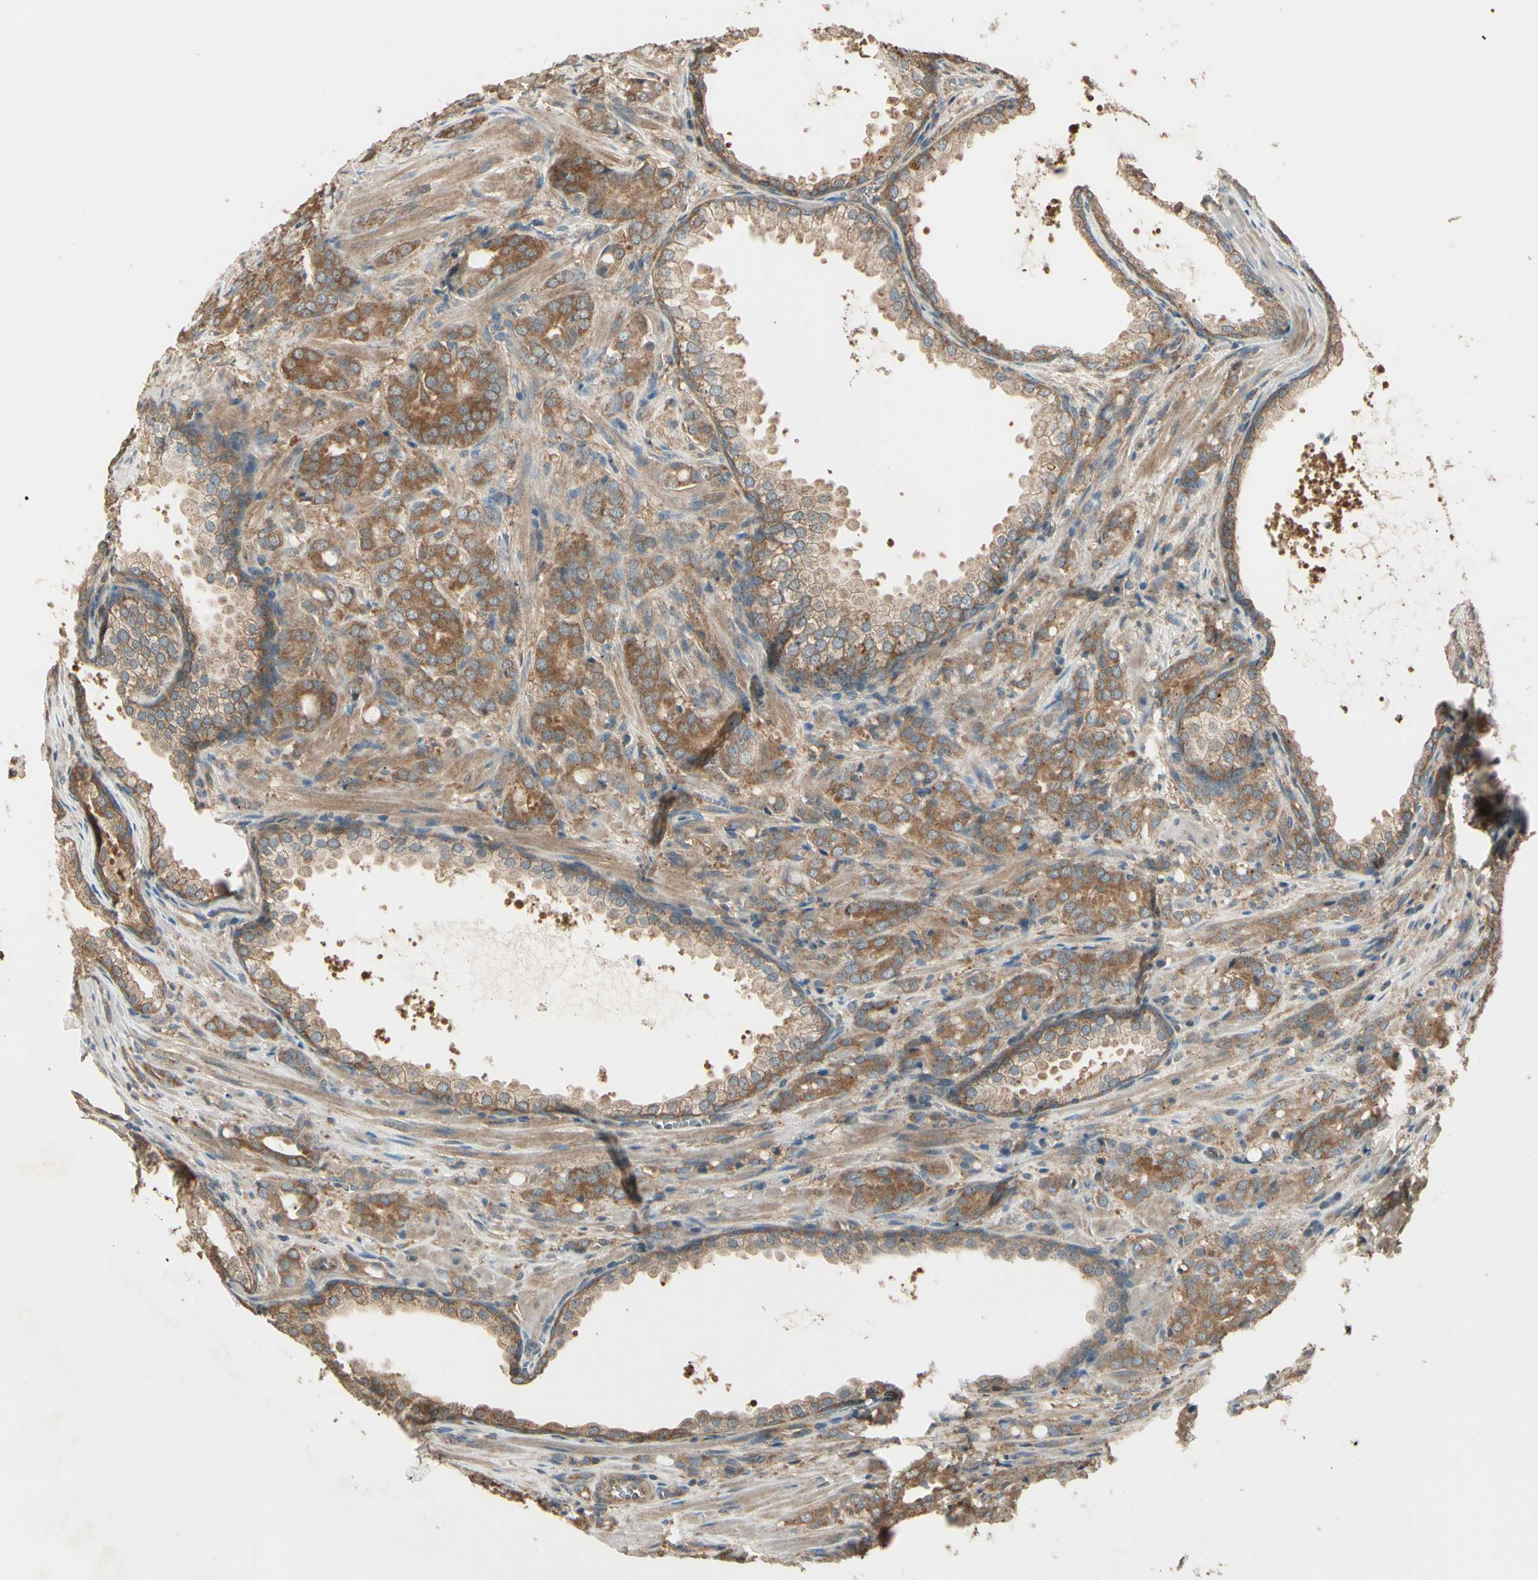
{"staining": {"intensity": "moderate", "quantity": ">75%", "location": "cytoplasmic/membranous"}, "tissue": "prostate cancer", "cell_type": "Tumor cells", "image_type": "cancer", "snomed": [{"axis": "morphology", "description": "Adenocarcinoma, High grade"}, {"axis": "topography", "description": "Prostate"}], "caption": "Human high-grade adenocarcinoma (prostate) stained for a protein (brown) reveals moderate cytoplasmic/membranous positive expression in about >75% of tumor cells.", "gene": "CCT7", "patient": {"sex": "male", "age": 64}}